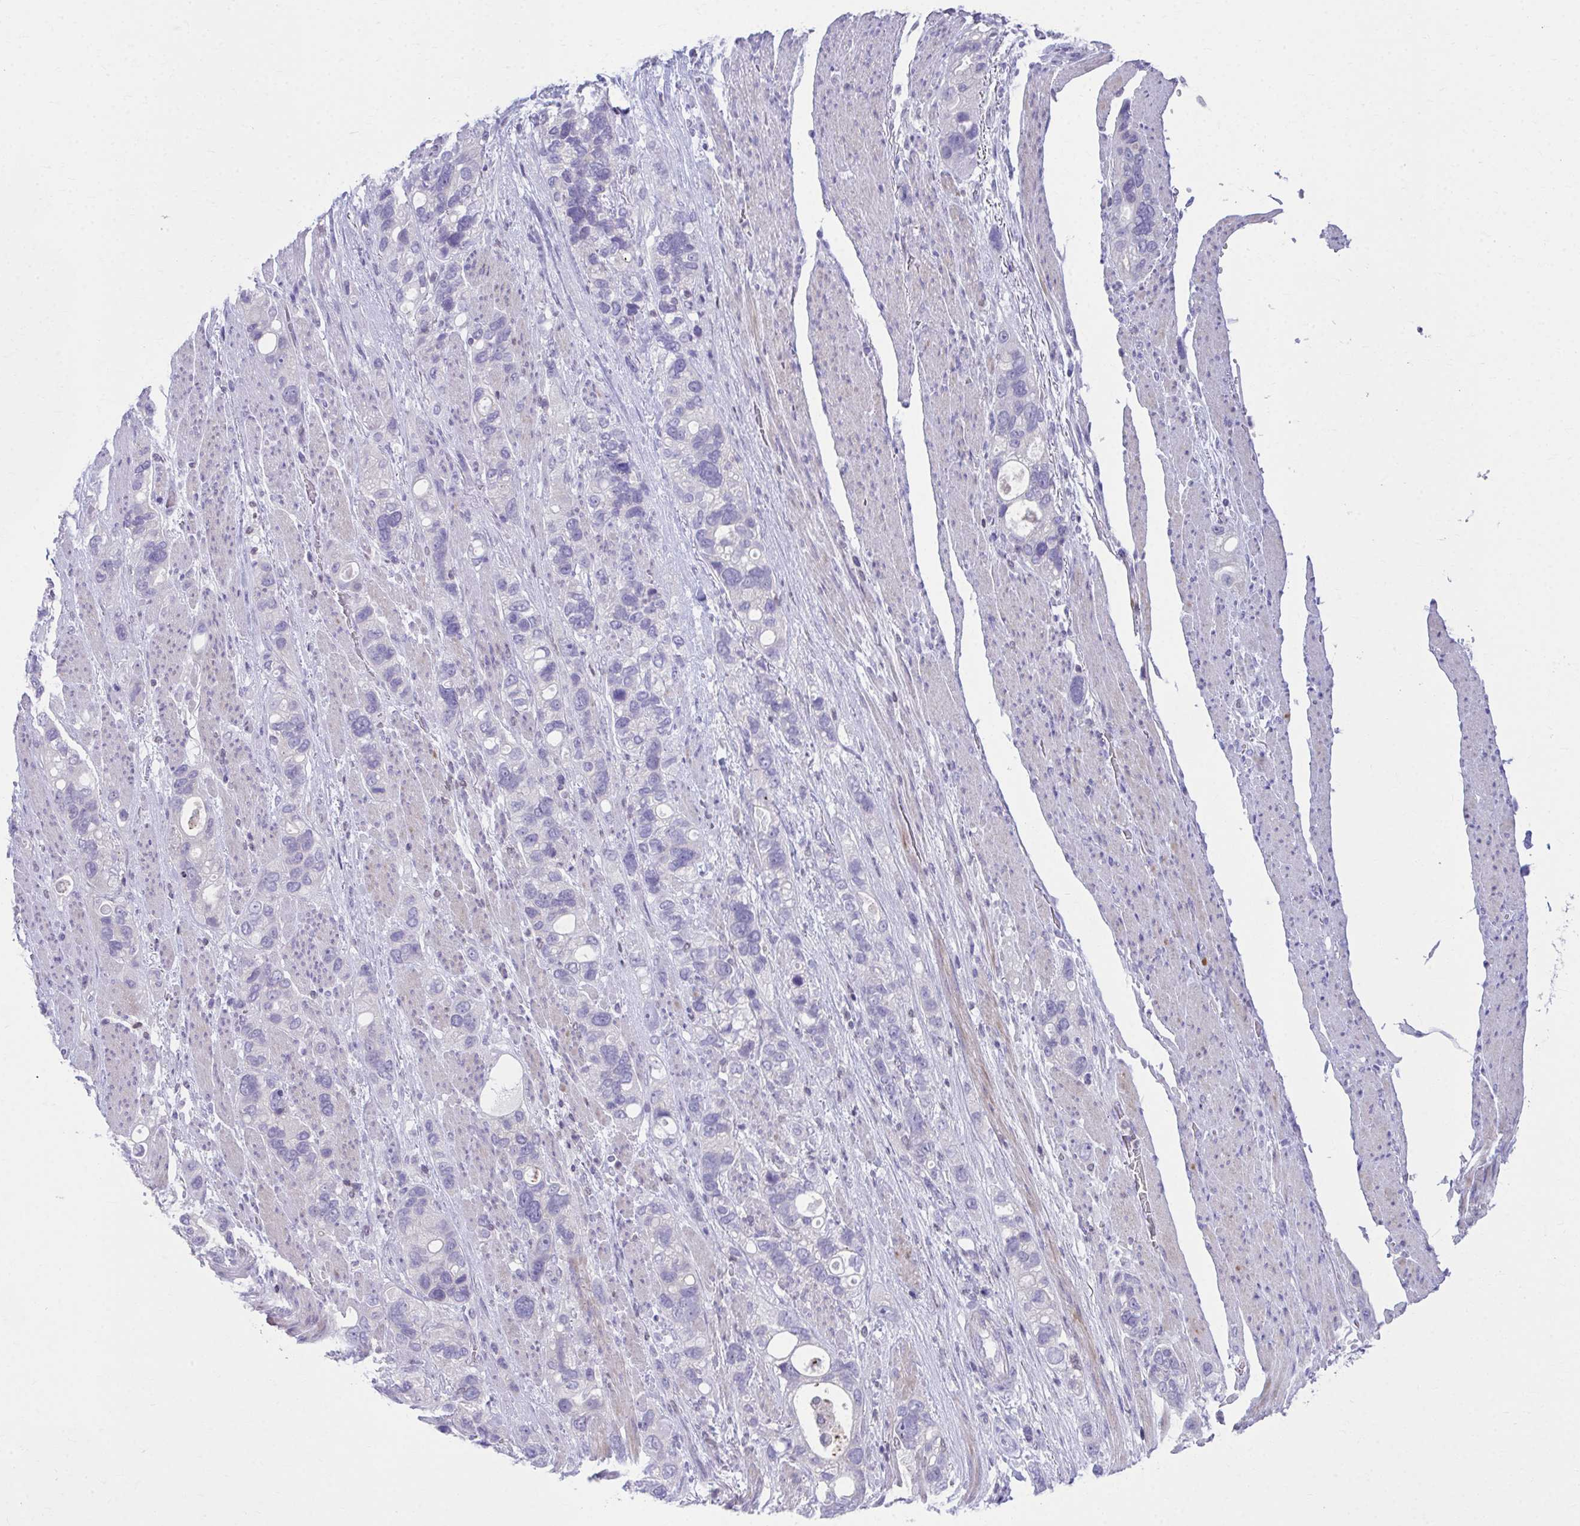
{"staining": {"intensity": "negative", "quantity": "none", "location": "none"}, "tissue": "stomach cancer", "cell_type": "Tumor cells", "image_type": "cancer", "snomed": [{"axis": "morphology", "description": "Adenocarcinoma, NOS"}, {"axis": "topography", "description": "Stomach, upper"}], "caption": "Image shows no protein positivity in tumor cells of stomach cancer (adenocarcinoma) tissue. (Brightfield microscopy of DAB IHC at high magnification).", "gene": "OR7A5", "patient": {"sex": "female", "age": 81}}